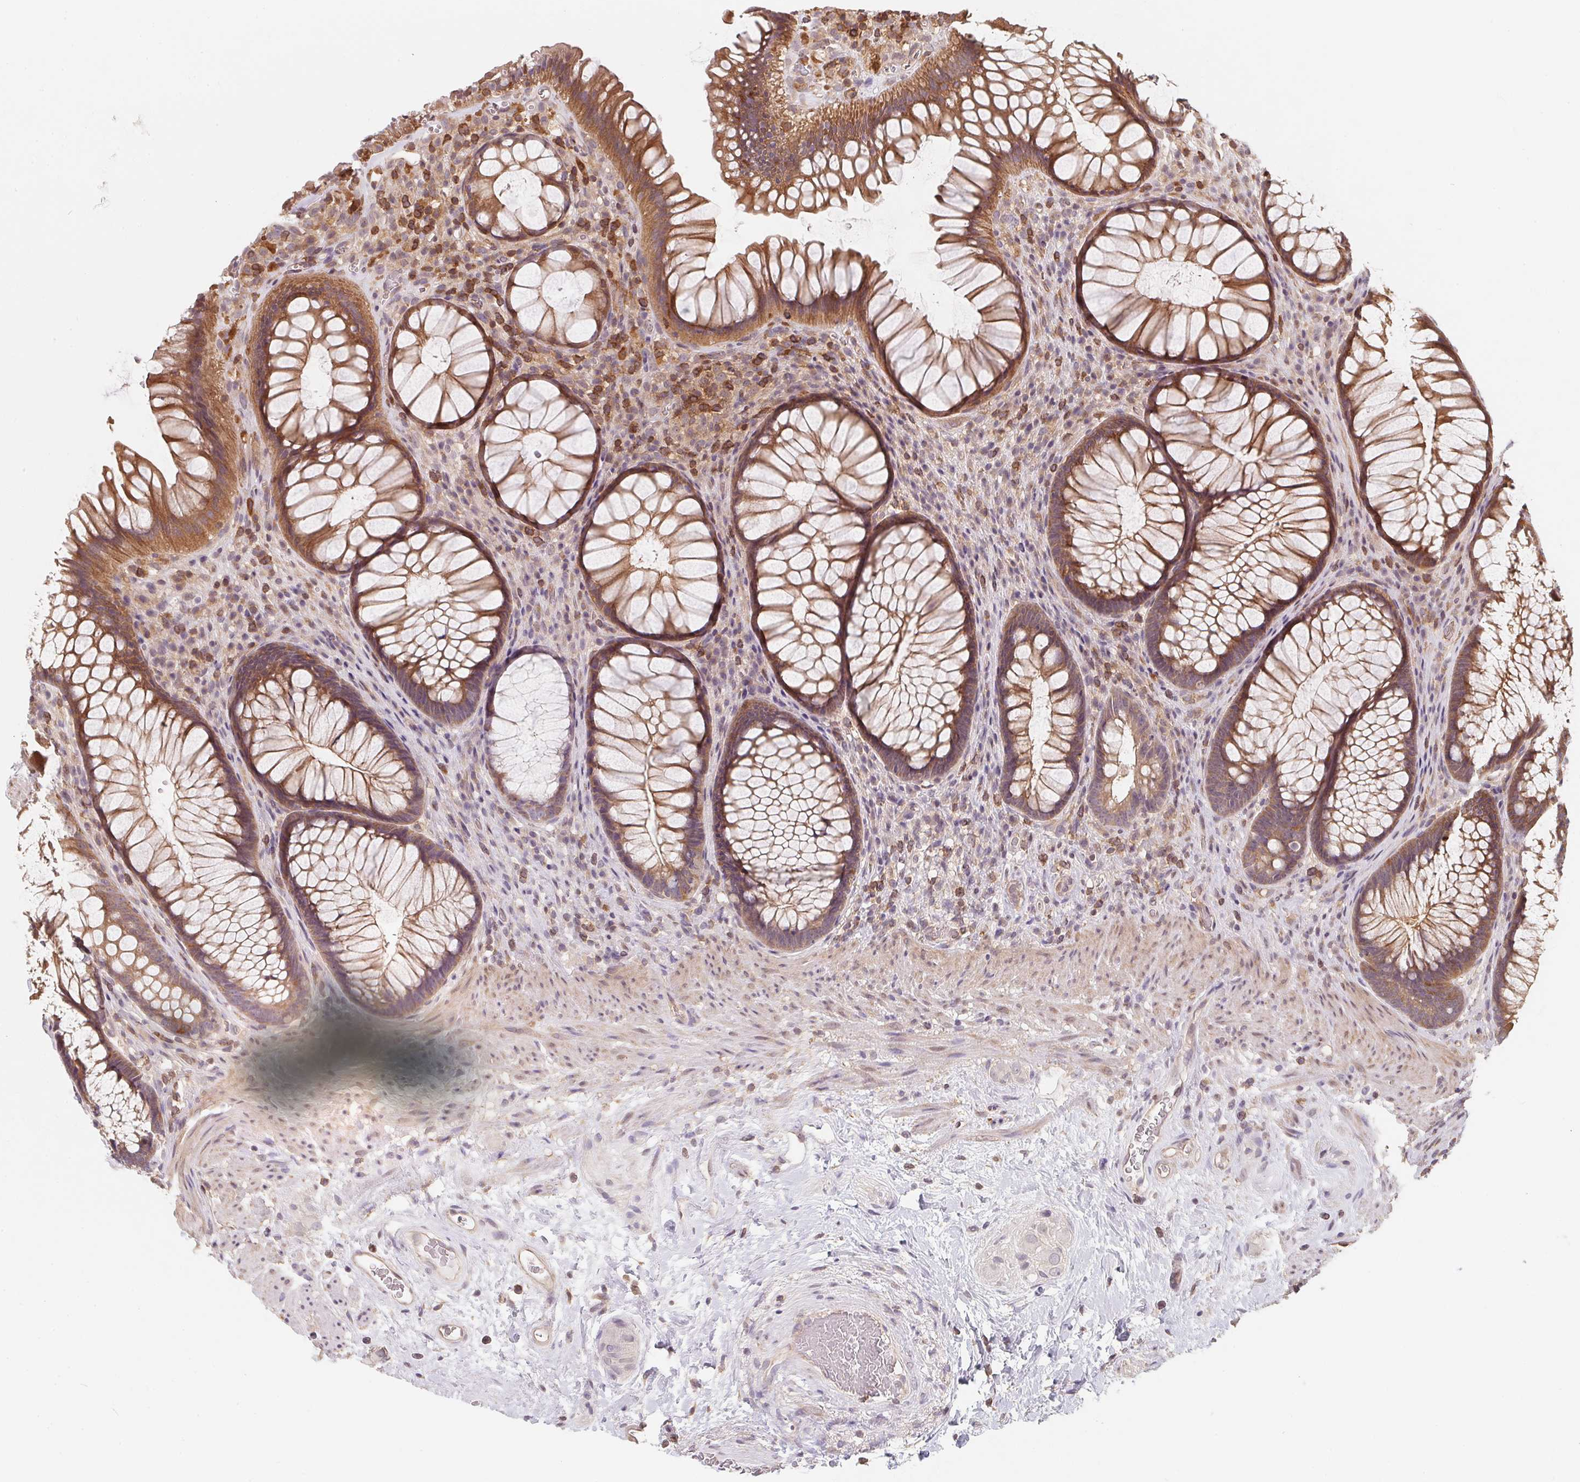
{"staining": {"intensity": "moderate", "quantity": ">75%", "location": "cytoplasmic/membranous"}, "tissue": "rectum", "cell_type": "Glandular cells", "image_type": "normal", "snomed": [{"axis": "morphology", "description": "Normal tissue, NOS"}, {"axis": "topography", "description": "Smooth muscle"}, {"axis": "topography", "description": "Rectum"}], "caption": "Rectum stained with immunohistochemistry (IHC) displays moderate cytoplasmic/membranous positivity in approximately >75% of glandular cells. The staining is performed using DAB (3,3'-diaminobenzidine) brown chromogen to label protein expression. The nuclei are counter-stained blue using hematoxylin.", "gene": "ANKRD13A", "patient": {"sex": "male", "age": 53}}